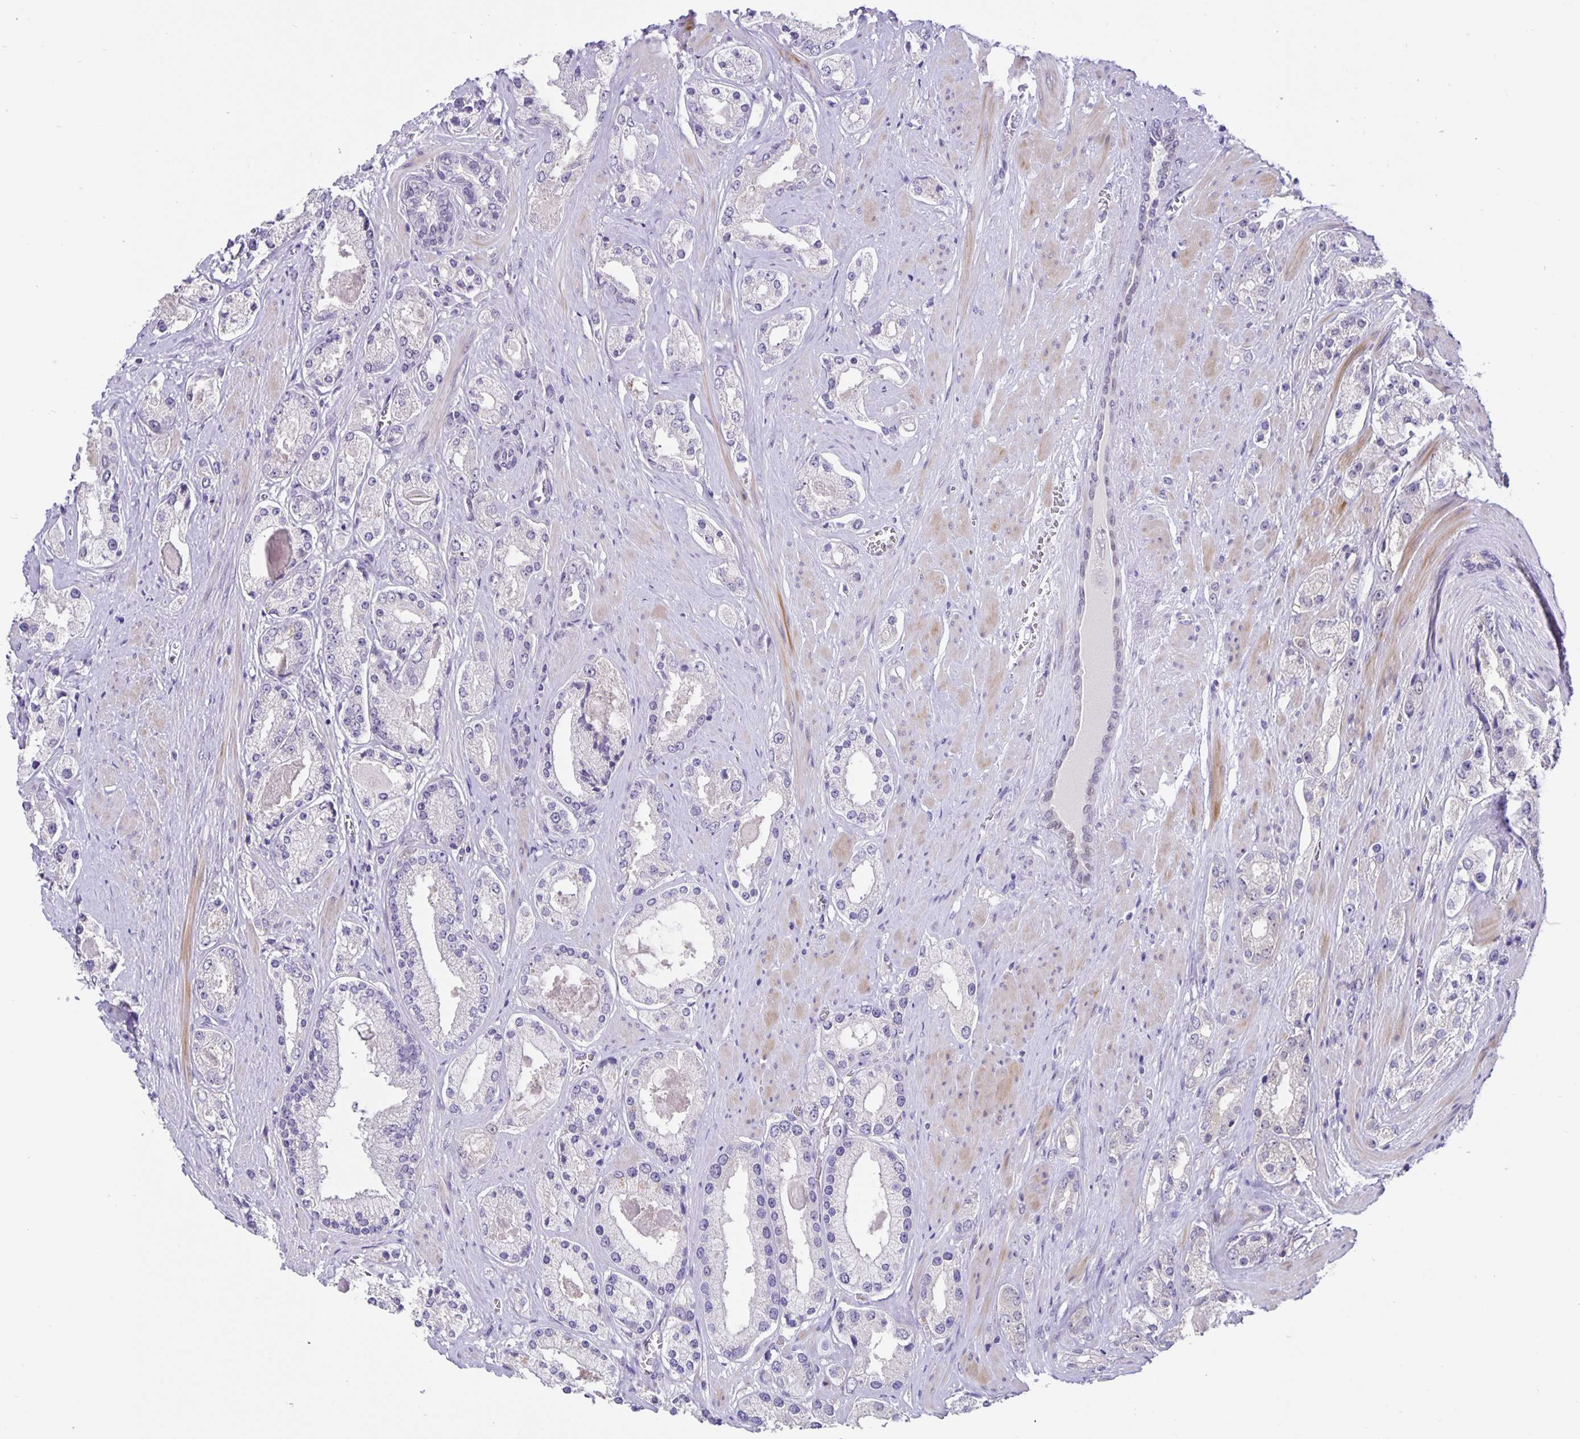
{"staining": {"intensity": "negative", "quantity": "none", "location": "none"}, "tissue": "prostate cancer", "cell_type": "Tumor cells", "image_type": "cancer", "snomed": [{"axis": "morphology", "description": "Adenocarcinoma, High grade"}, {"axis": "topography", "description": "Prostate"}], "caption": "This is an immunohistochemistry micrograph of human prostate cancer. There is no positivity in tumor cells.", "gene": "FOSL2", "patient": {"sex": "male", "age": 67}}